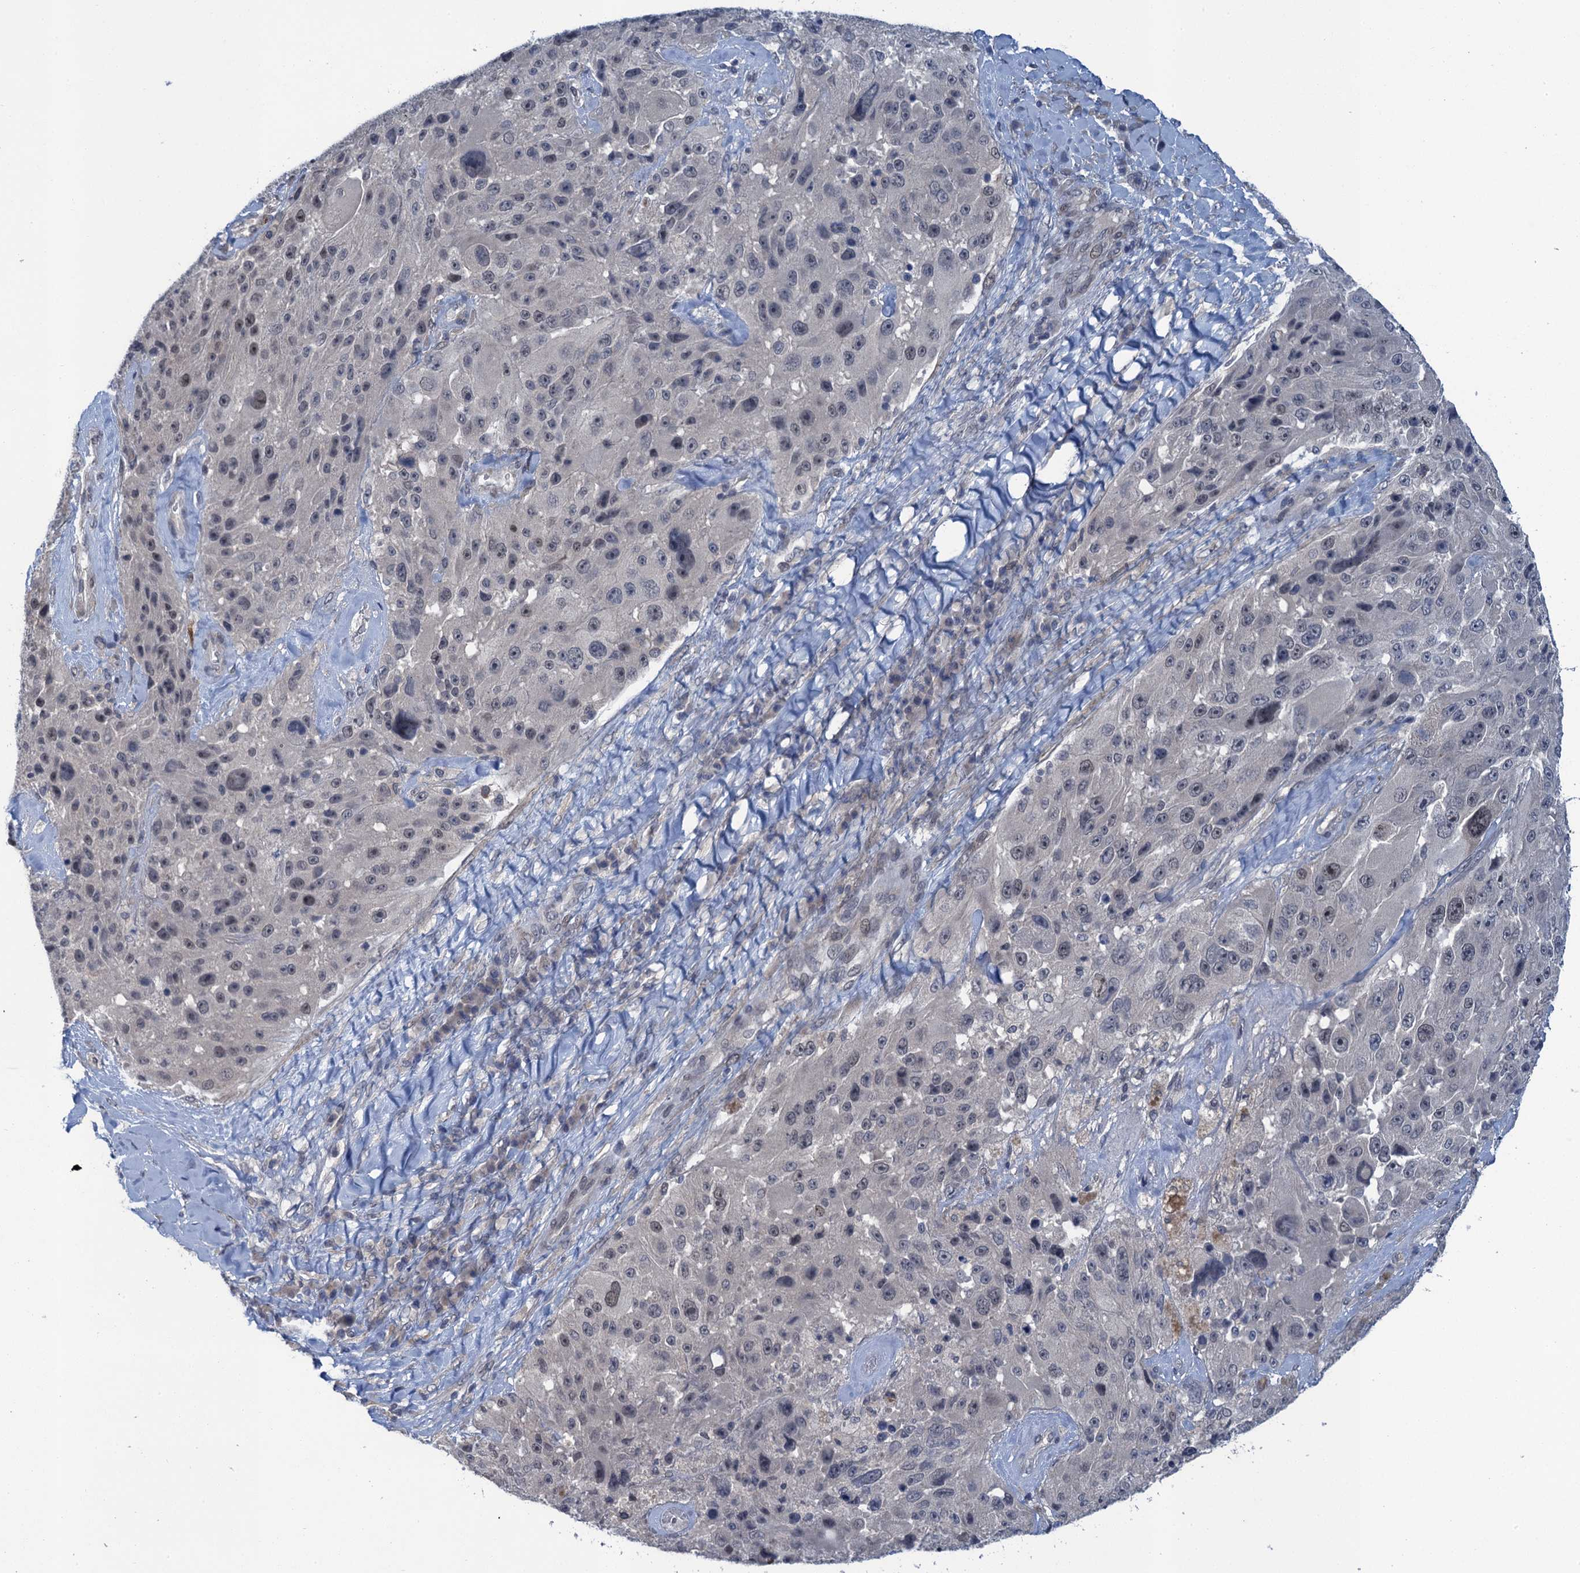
{"staining": {"intensity": "negative", "quantity": "none", "location": "none"}, "tissue": "melanoma", "cell_type": "Tumor cells", "image_type": "cancer", "snomed": [{"axis": "morphology", "description": "Malignant melanoma, Metastatic site"}, {"axis": "topography", "description": "Lymph node"}], "caption": "Human malignant melanoma (metastatic site) stained for a protein using immunohistochemistry (IHC) demonstrates no positivity in tumor cells.", "gene": "MRFAP1", "patient": {"sex": "male", "age": 62}}